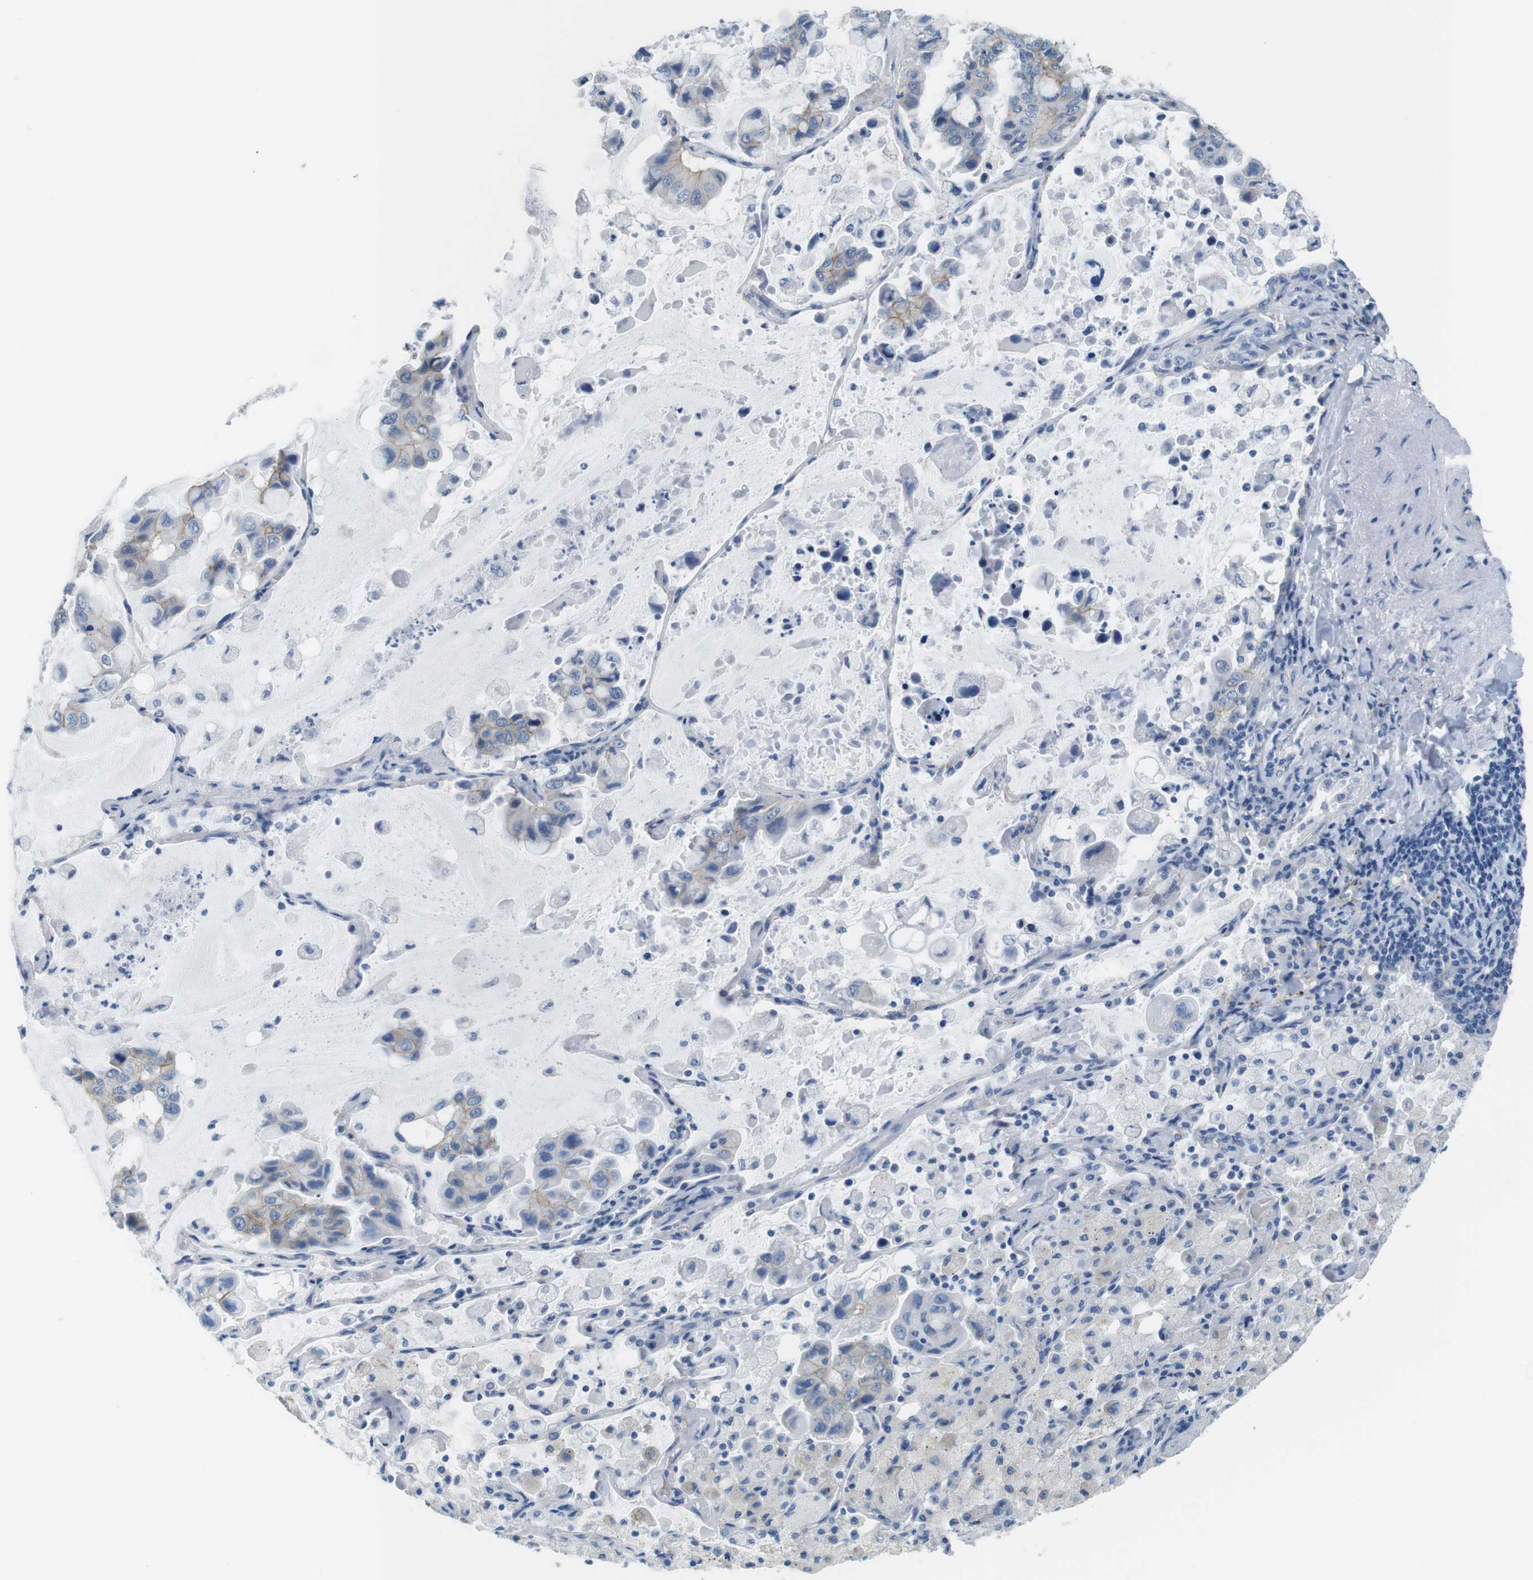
{"staining": {"intensity": "weak", "quantity": "25%-75%", "location": "cytoplasmic/membranous"}, "tissue": "lung cancer", "cell_type": "Tumor cells", "image_type": "cancer", "snomed": [{"axis": "morphology", "description": "Adenocarcinoma, NOS"}, {"axis": "topography", "description": "Lung"}], "caption": "Human lung cancer stained with a protein marker displays weak staining in tumor cells.", "gene": "SLC6A6", "patient": {"sex": "male", "age": 64}}